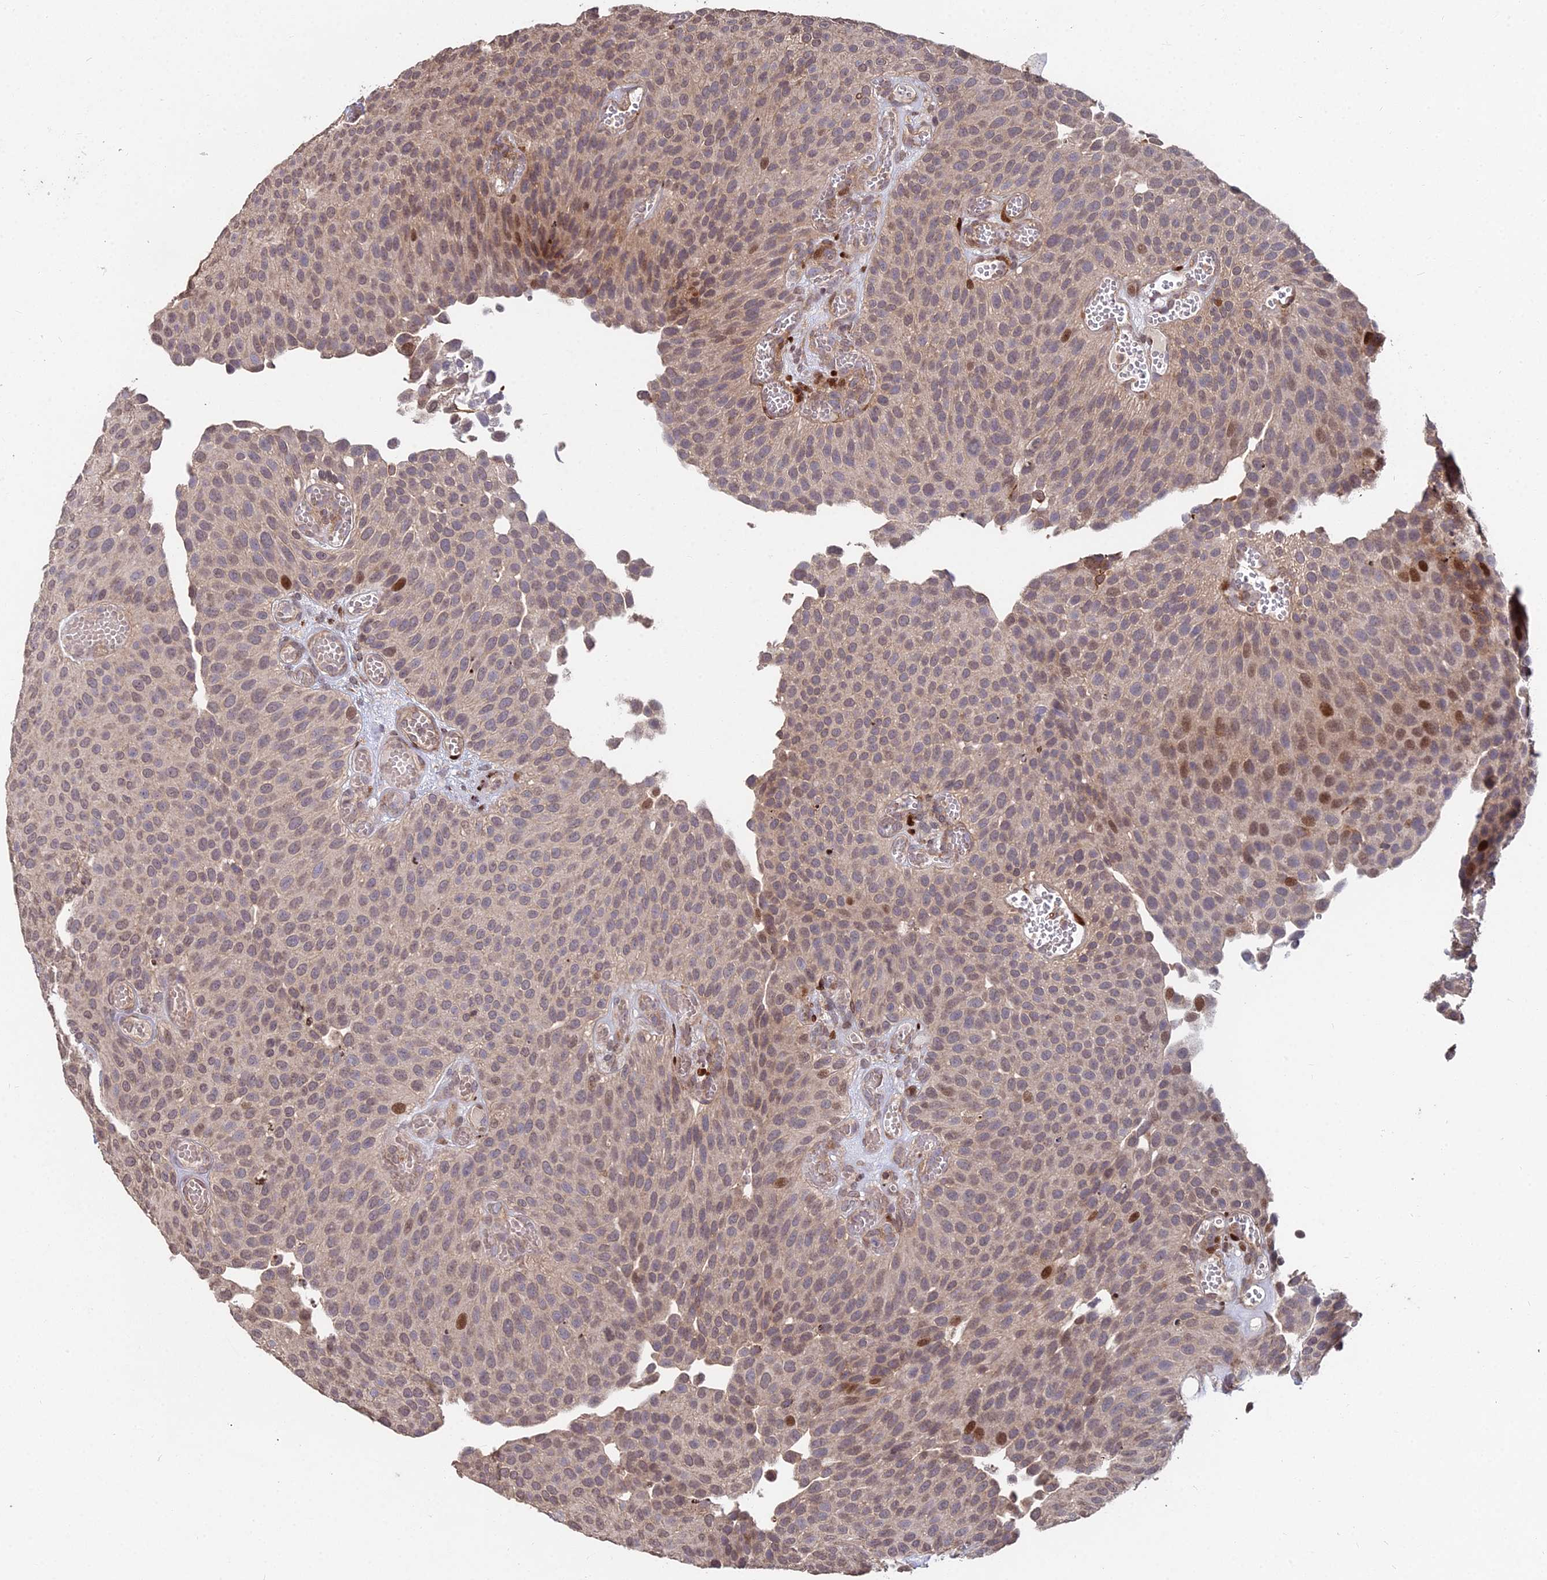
{"staining": {"intensity": "moderate", "quantity": ">75%", "location": "nuclear"}, "tissue": "urothelial cancer", "cell_type": "Tumor cells", "image_type": "cancer", "snomed": [{"axis": "morphology", "description": "Urothelial carcinoma, Low grade"}, {"axis": "topography", "description": "Urinary bladder"}], "caption": "Brown immunohistochemical staining in urothelial carcinoma (low-grade) demonstrates moderate nuclear staining in about >75% of tumor cells. The staining is performed using DAB brown chromogen to label protein expression. The nuclei are counter-stained blue using hematoxylin.", "gene": "RBMS2", "patient": {"sex": "male", "age": 89}}